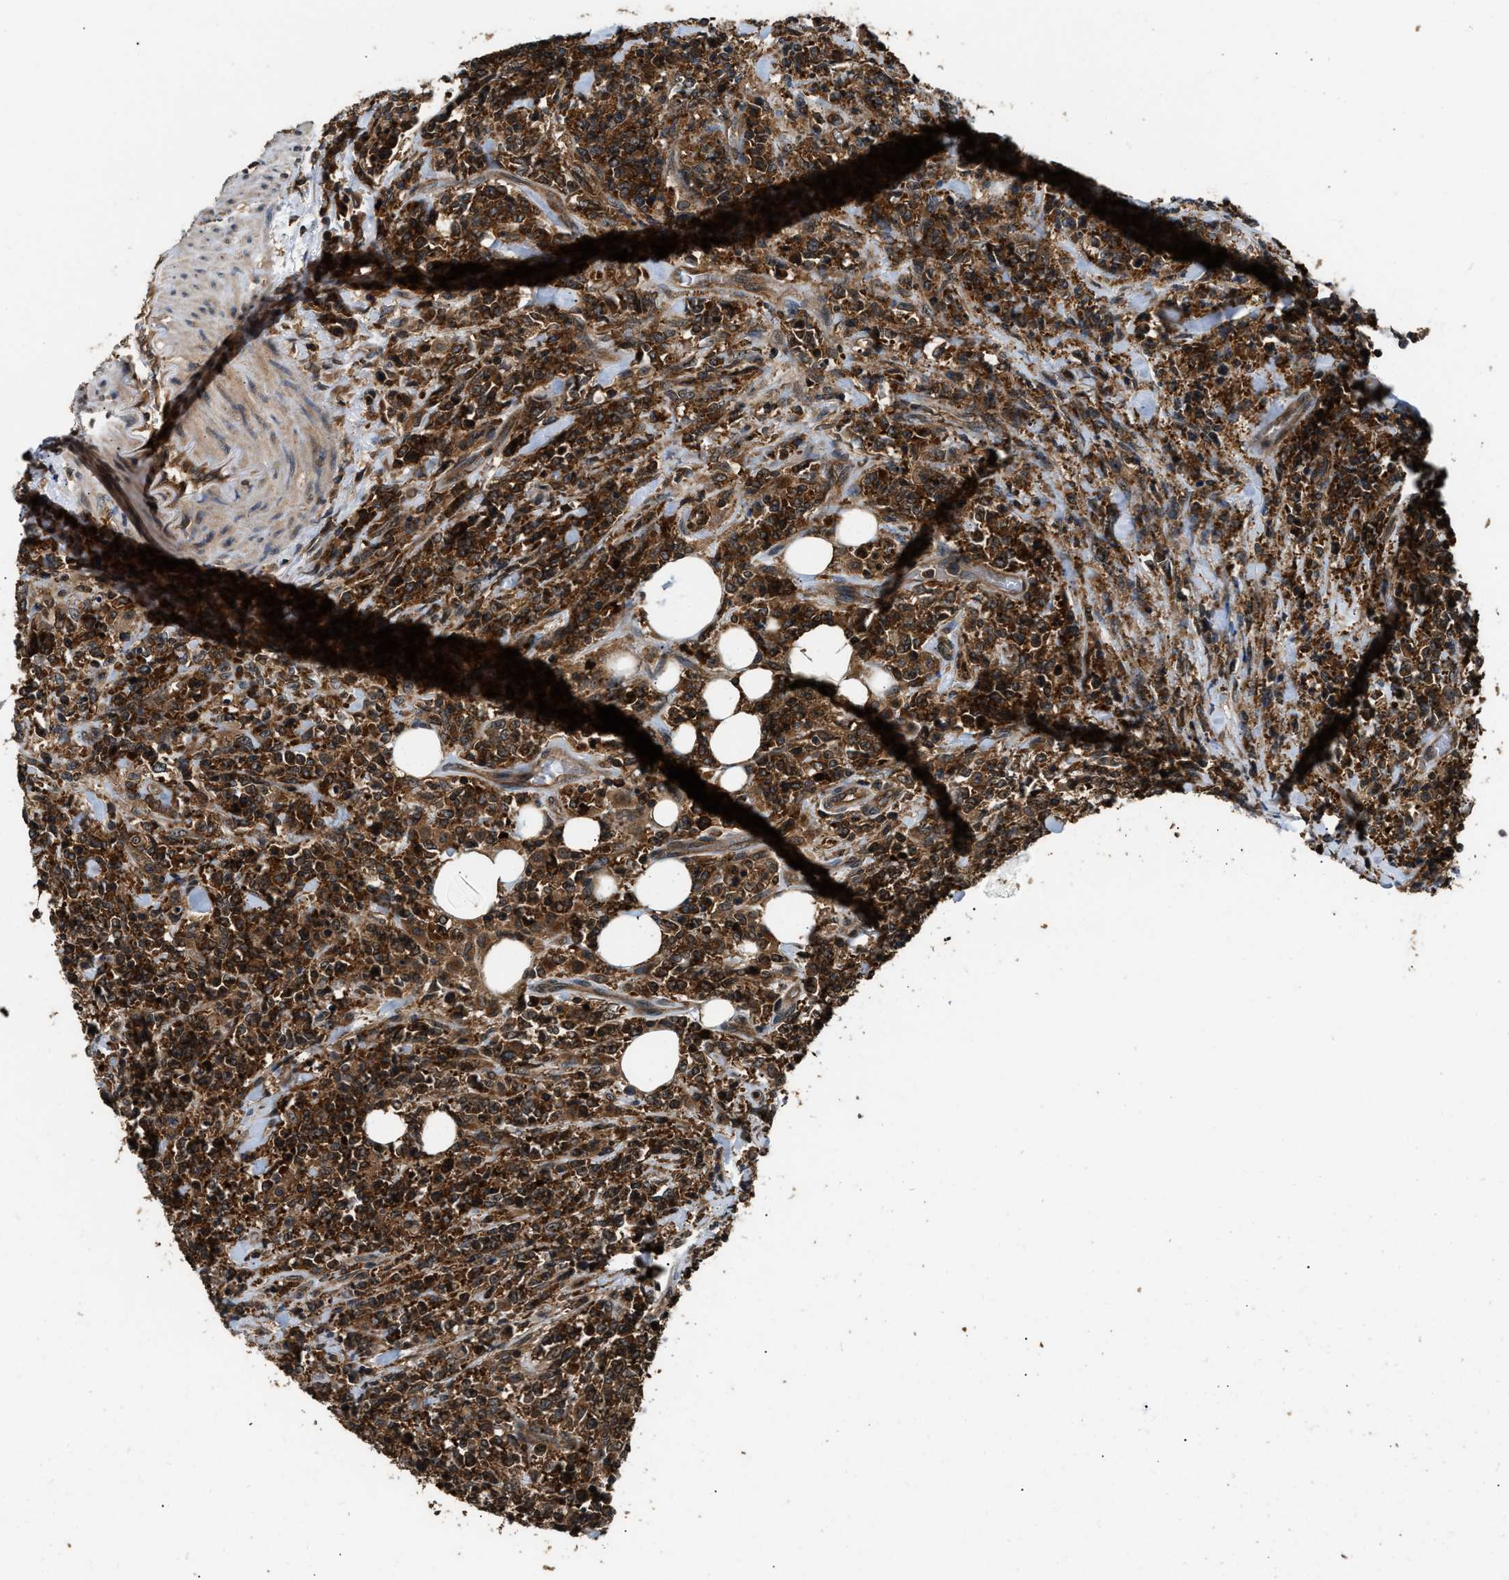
{"staining": {"intensity": "strong", "quantity": ">75%", "location": "cytoplasmic/membranous"}, "tissue": "lymphoma", "cell_type": "Tumor cells", "image_type": "cancer", "snomed": [{"axis": "morphology", "description": "Malignant lymphoma, non-Hodgkin's type, High grade"}, {"axis": "topography", "description": "Soft tissue"}], "caption": "Tumor cells exhibit high levels of strong cytoplasmic/membranous positivity in approximately >75% of cells in lymphoma.", "gene": "DNAJC2", "patient": {"sex": "male", "age": 18}}